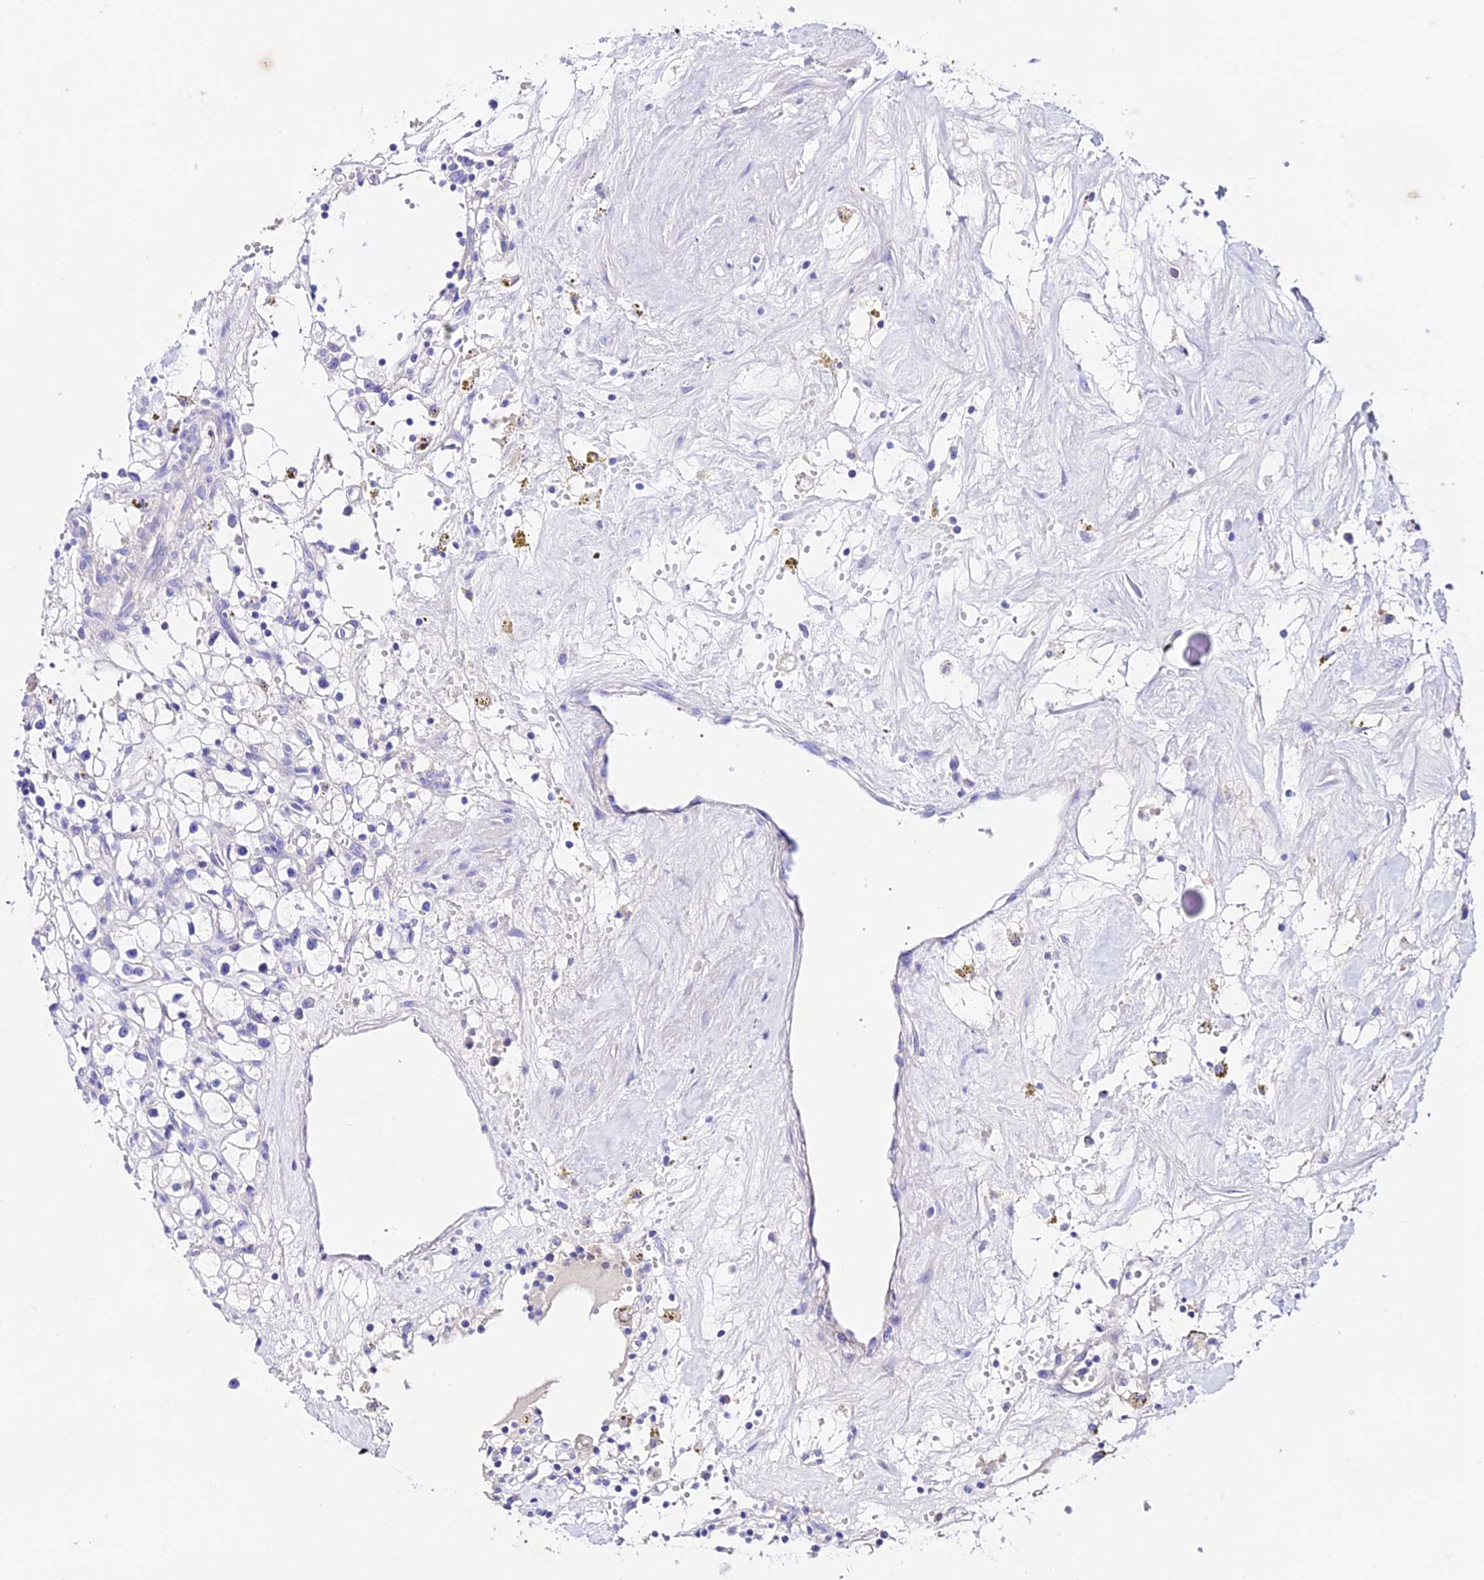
{"staining": {"intensity": "negative", "quantity": "none", "location": "none"}, "tissue": "renal cancer", "cell_type": "Tumor cells", "image_type": "cancer", "snomed": [{"axis": "morphology", "description": "Adenocarcinoma, NOS"}, {"axis": "topography", "description": "Kidney"}], "caption": "Renal adenocarcinoma was stained to show a protein in brown. There is no significant positivity in tumor cells.", "gene": "TMEM117", "patient": {"sex": "male", "age": 56}}